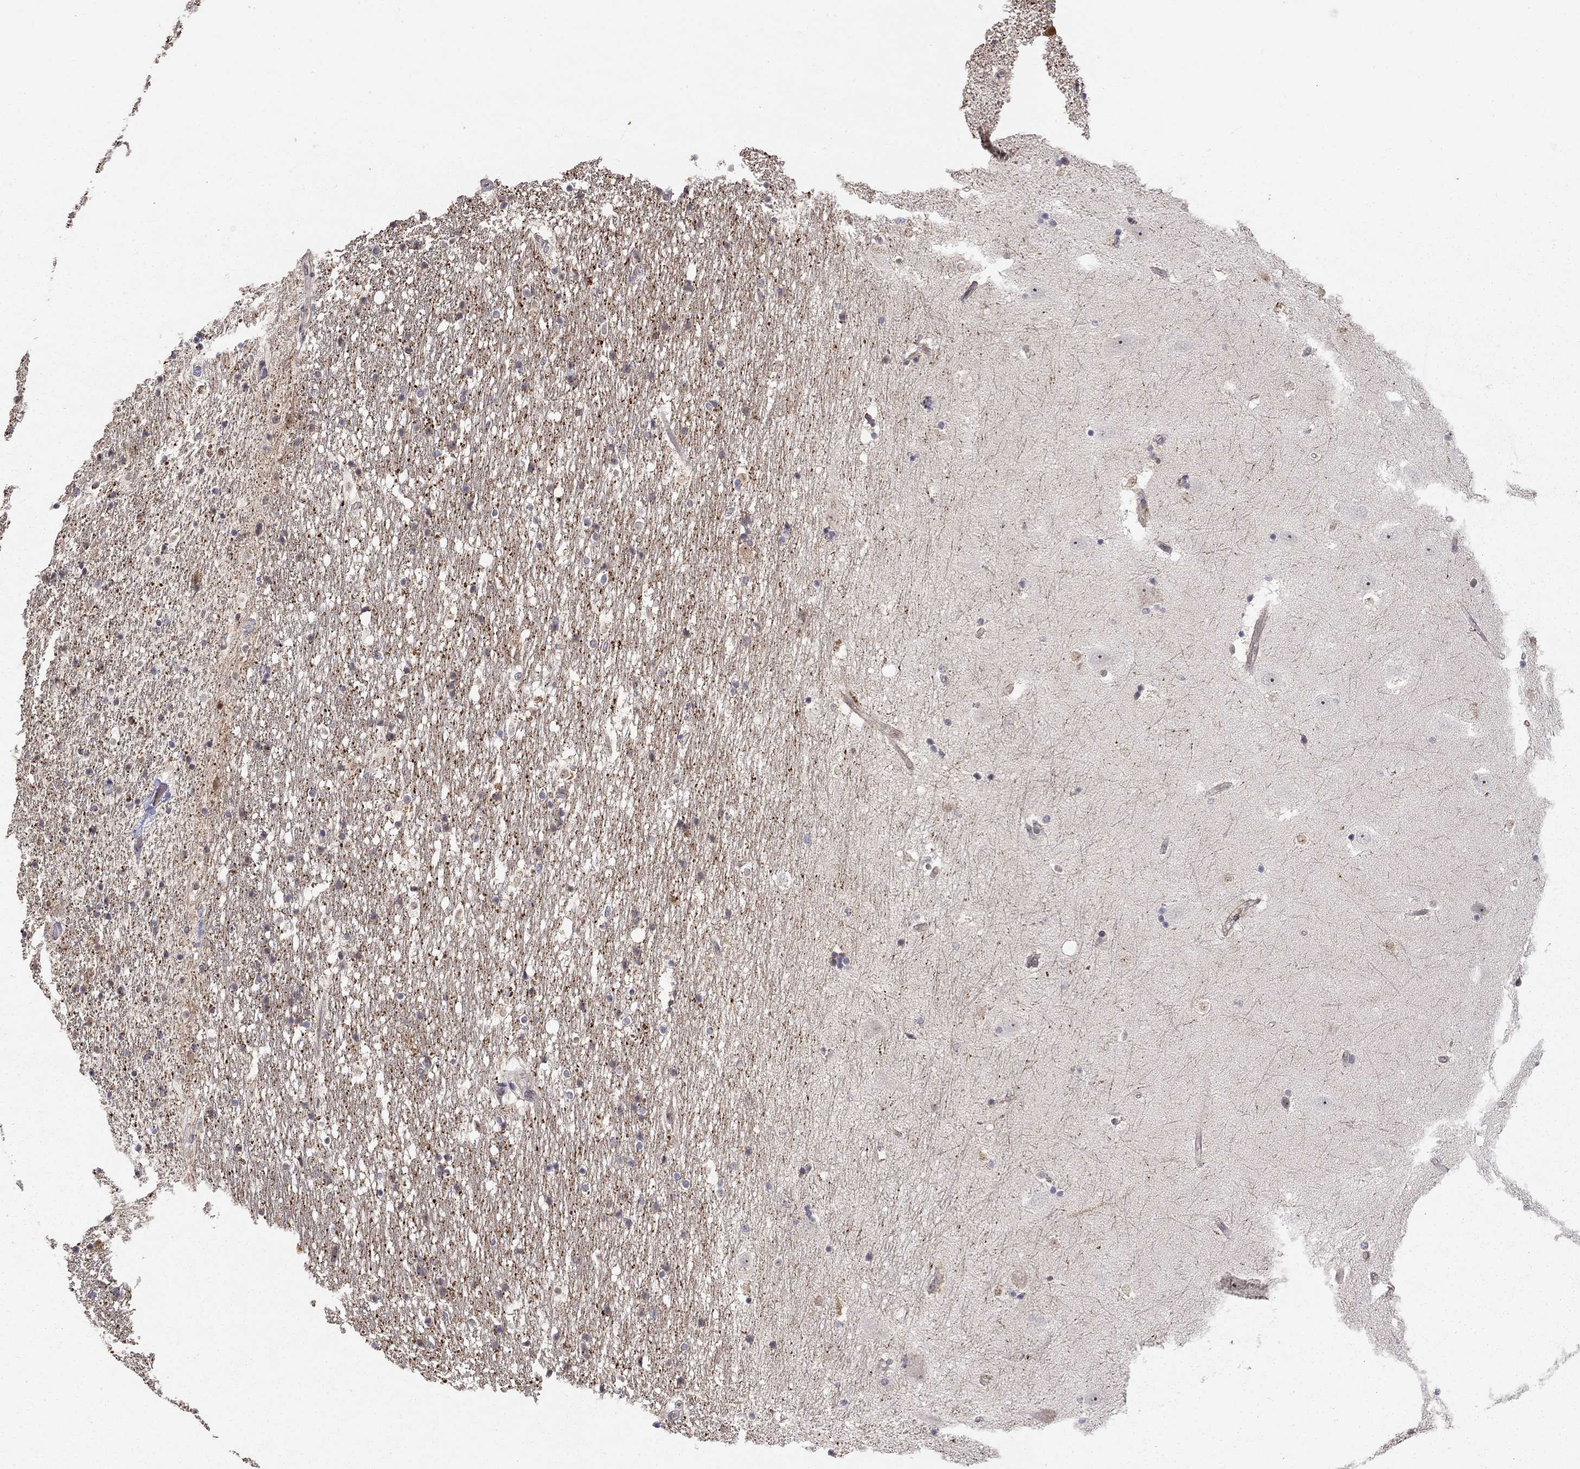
{"staining": {"intensity": "negative", "quantity": "none", "location": "none"}, "tissue": "hippocampus", "cell_type": "Glial cells", "image_type": "normal", "snomed": [{"axis": "morphology", "description": "Normal tissue, NOS"}, {"axis": "topography", "description": "Hippocampus"}], "caption": "An IHC image of unremarkable hippocampus is shown. There is no staining in glial cells of hippocampus.", "gene": "STXBP6", "patient": {"sex": "male", "age": 49}}